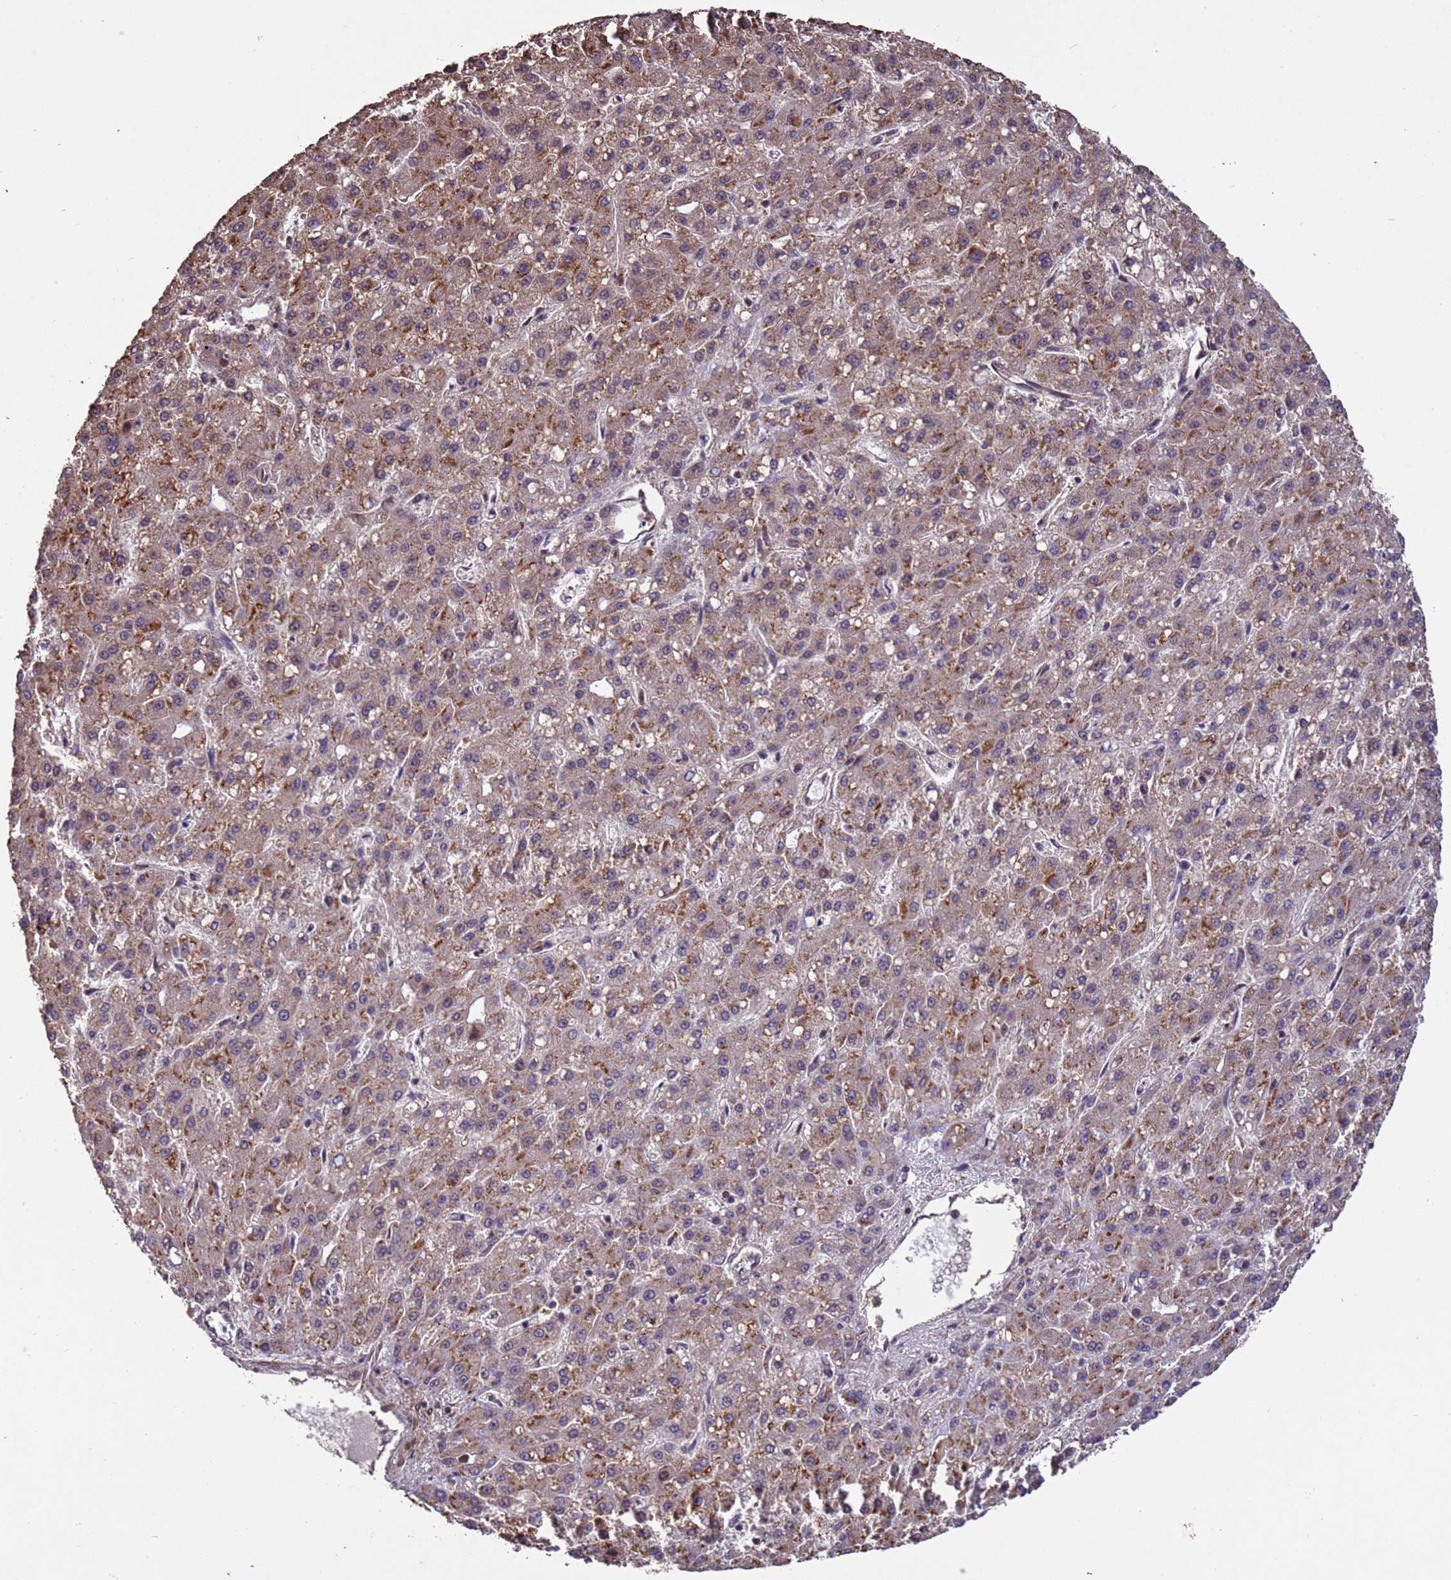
{"staining": {"intensity": "weak", "quantity": ">75%", "location": "cytoplasmic/membranous"}, "tissue": "liver cancer", "cell_type": "Tumor cells", "image_type": "cancer", "snomed": [{"axis": "morphology", "description": "Carcinoma, Hepatocellular, NOS"}, {"axis": "topography", "description": "Liver"}], "caption": "IHC staining of liver cancer (hepatocellular carcinoma), which demonstrates low levels of weak cytoplasmic/membranous staining in approximately >75% of tumor cells indicating weak cytoplasmic/membranous protein expression. The staining was performed using DAB (3,3'-diaminobenzidine) (brown) for protein detection and nuclei were counterstained in hematoxylin (blue).", "gene": "VSTM4", "patient": {"sex": "male", "age": 67}}